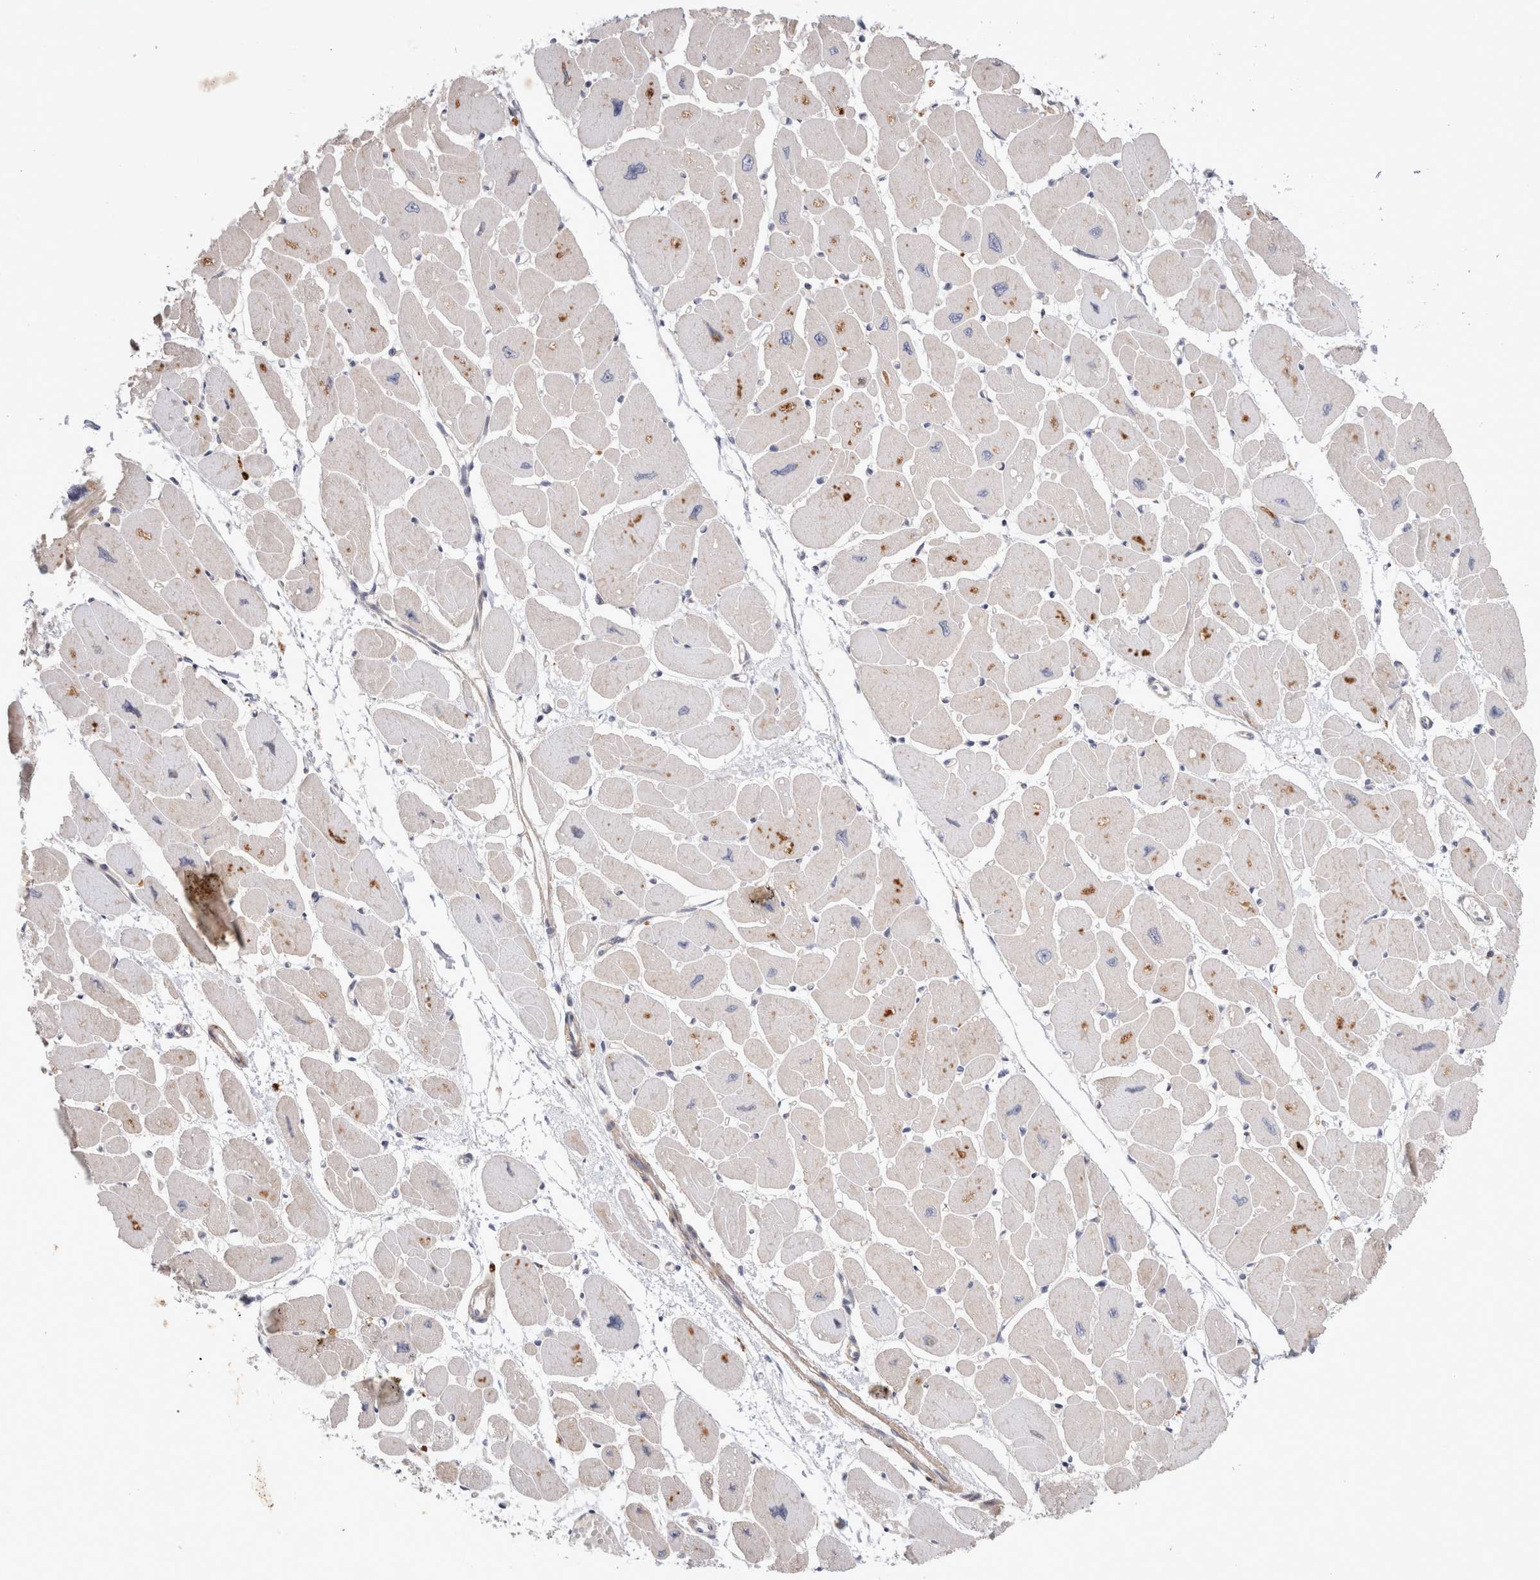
{"staining": {"intensity": "moderate", "quantity": "25%-75%", "location": "cytoplasmic/membranous"}, "tissue": "heart muscle", "cell_type": "Cardiomyocytes", "image_type": "normal", "snomed": [{"axis": "morphology", "description": "Normal tissue, NOS"}, {"axis": "topography", "description": "Heart"}], "caption": "Immunohistochemical staining of benign human heart muscle displays medium levels of moderate cytoplasmic/membranous positivity in about 25%-75% of cardiomyocytes. (DAB (3,3'-diaminobenzidine) IHC, brown staining for protein, blue staining for nuclei).", "gene": "HTT", "patient": {"sex": "female", "age": 54}}